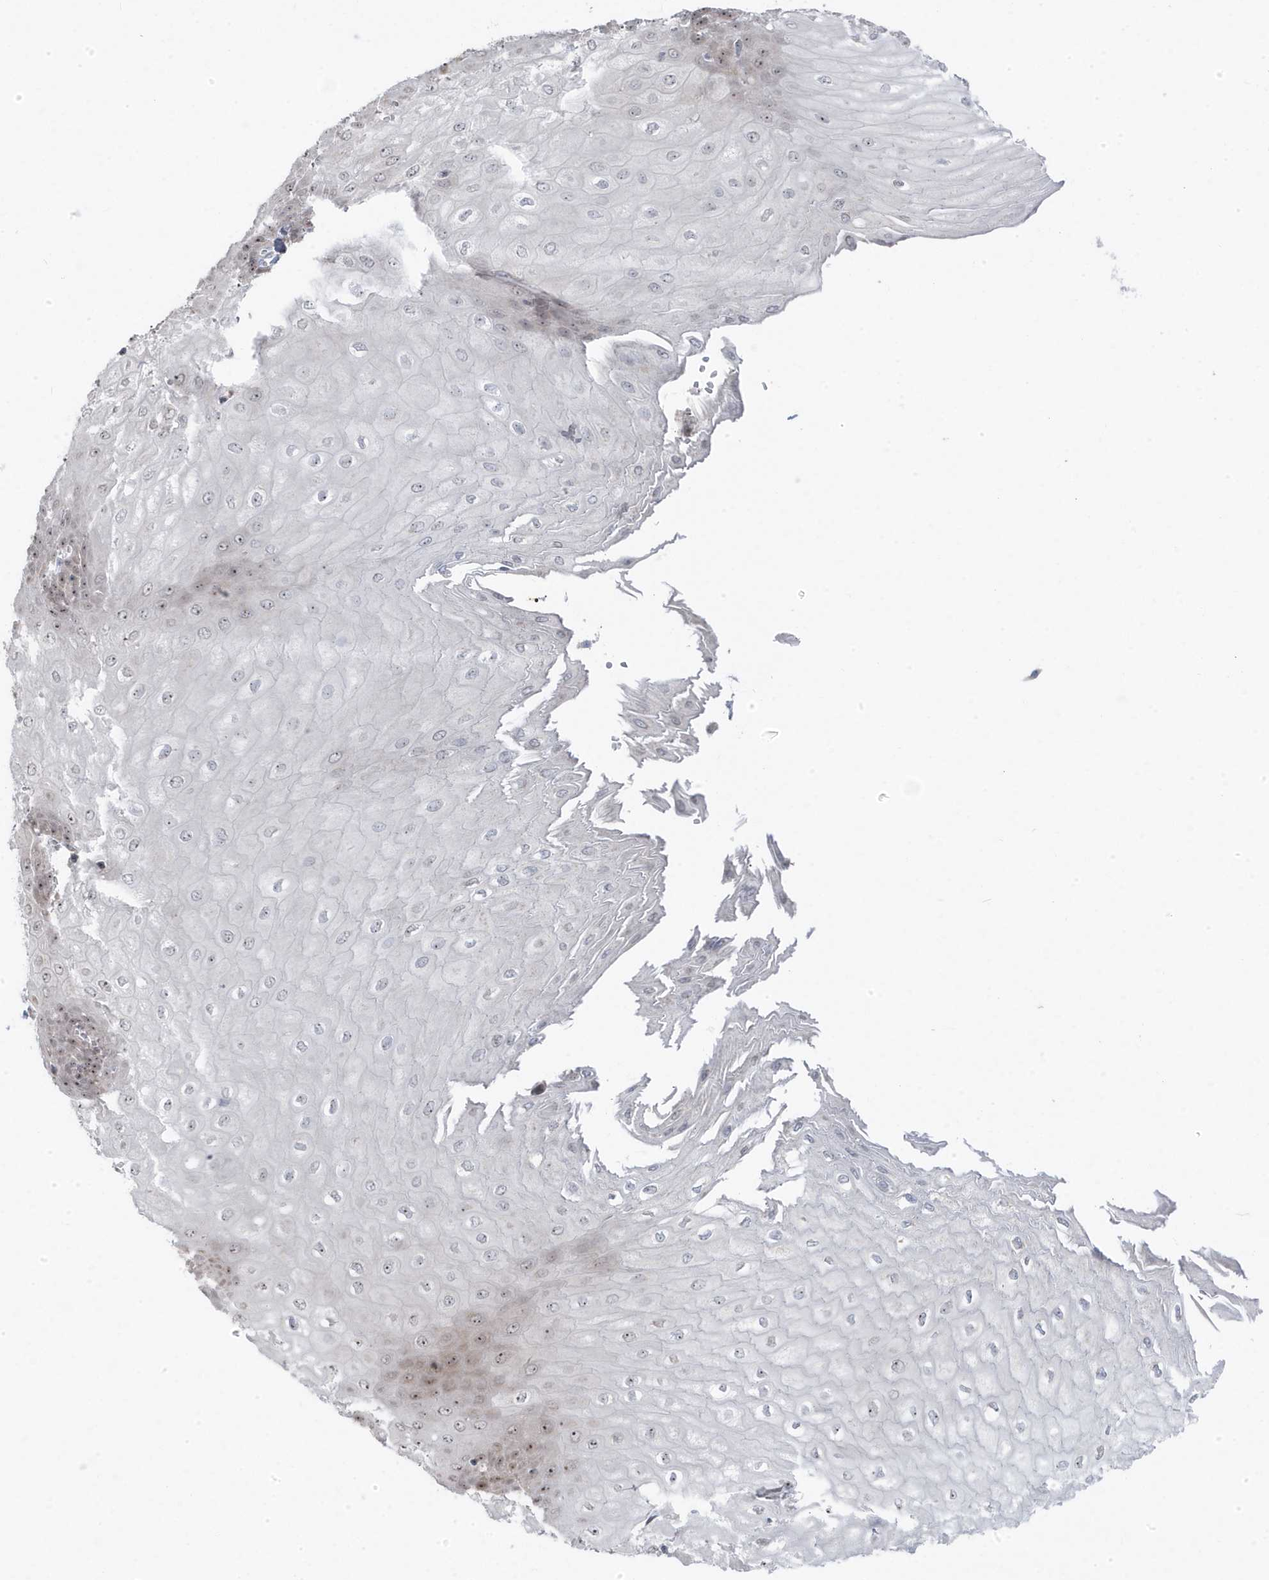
{"staining": {"intensity": "moderate", "quantity": "25%-75%", "location": "cytoplasmic/membranous,nuclear"}, "tissue": "esophagus", "cell_type": "Squamous epithelial cells", "image_type": "normal", "snomed": [{"axis": "morphology", "description": "Normal tissue, NOS"}, {"axis": "topography", "description": "Esophagus"}], "caption": "A medium amount of moderate cytoplasmic/membranous,nuclear expression is identified in about 25%-75% of squamous epithelial cells in unremarkable esophagus.", "gene": "TSEN15", "patient": {"sex": "male", "age": 60}}